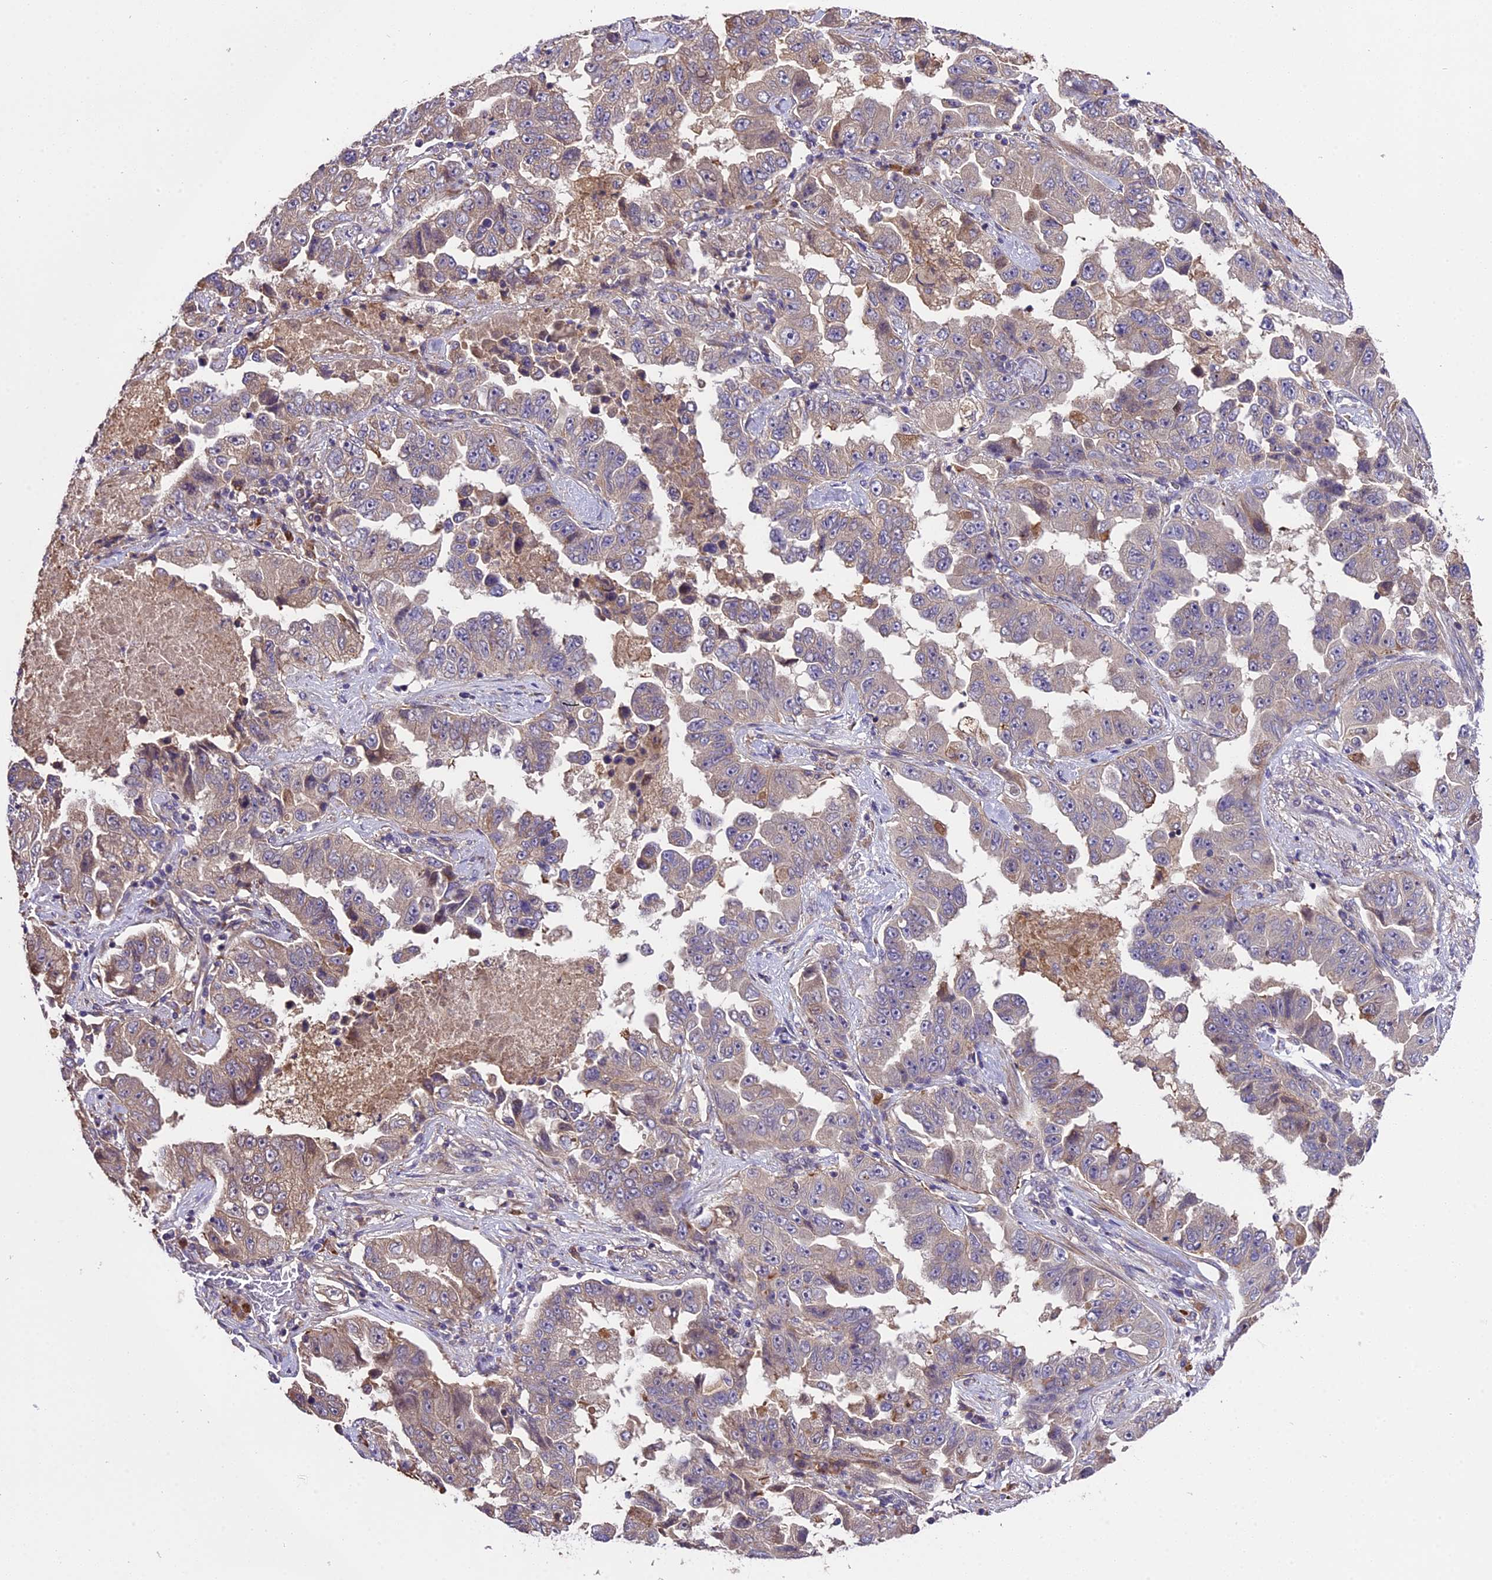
{"staining": {"intensity": "weak", "quantity": "<25%", "location": "cytoplasmic/membranous"}, "tissue": "lung cancer", "cell_type": "Tumor cells", "image_type": "cancer", "snomed": [{"axis": "morphology", "description": "Adenocarcinoma, NOS"}, {"axis": "topography", "description": "Lung"}], "caption": "Image shows no protein expression in tumor cells of lung cancer tissue.", "gene": "ABCC10", "patient": {"sex": "female", "age": 51}}